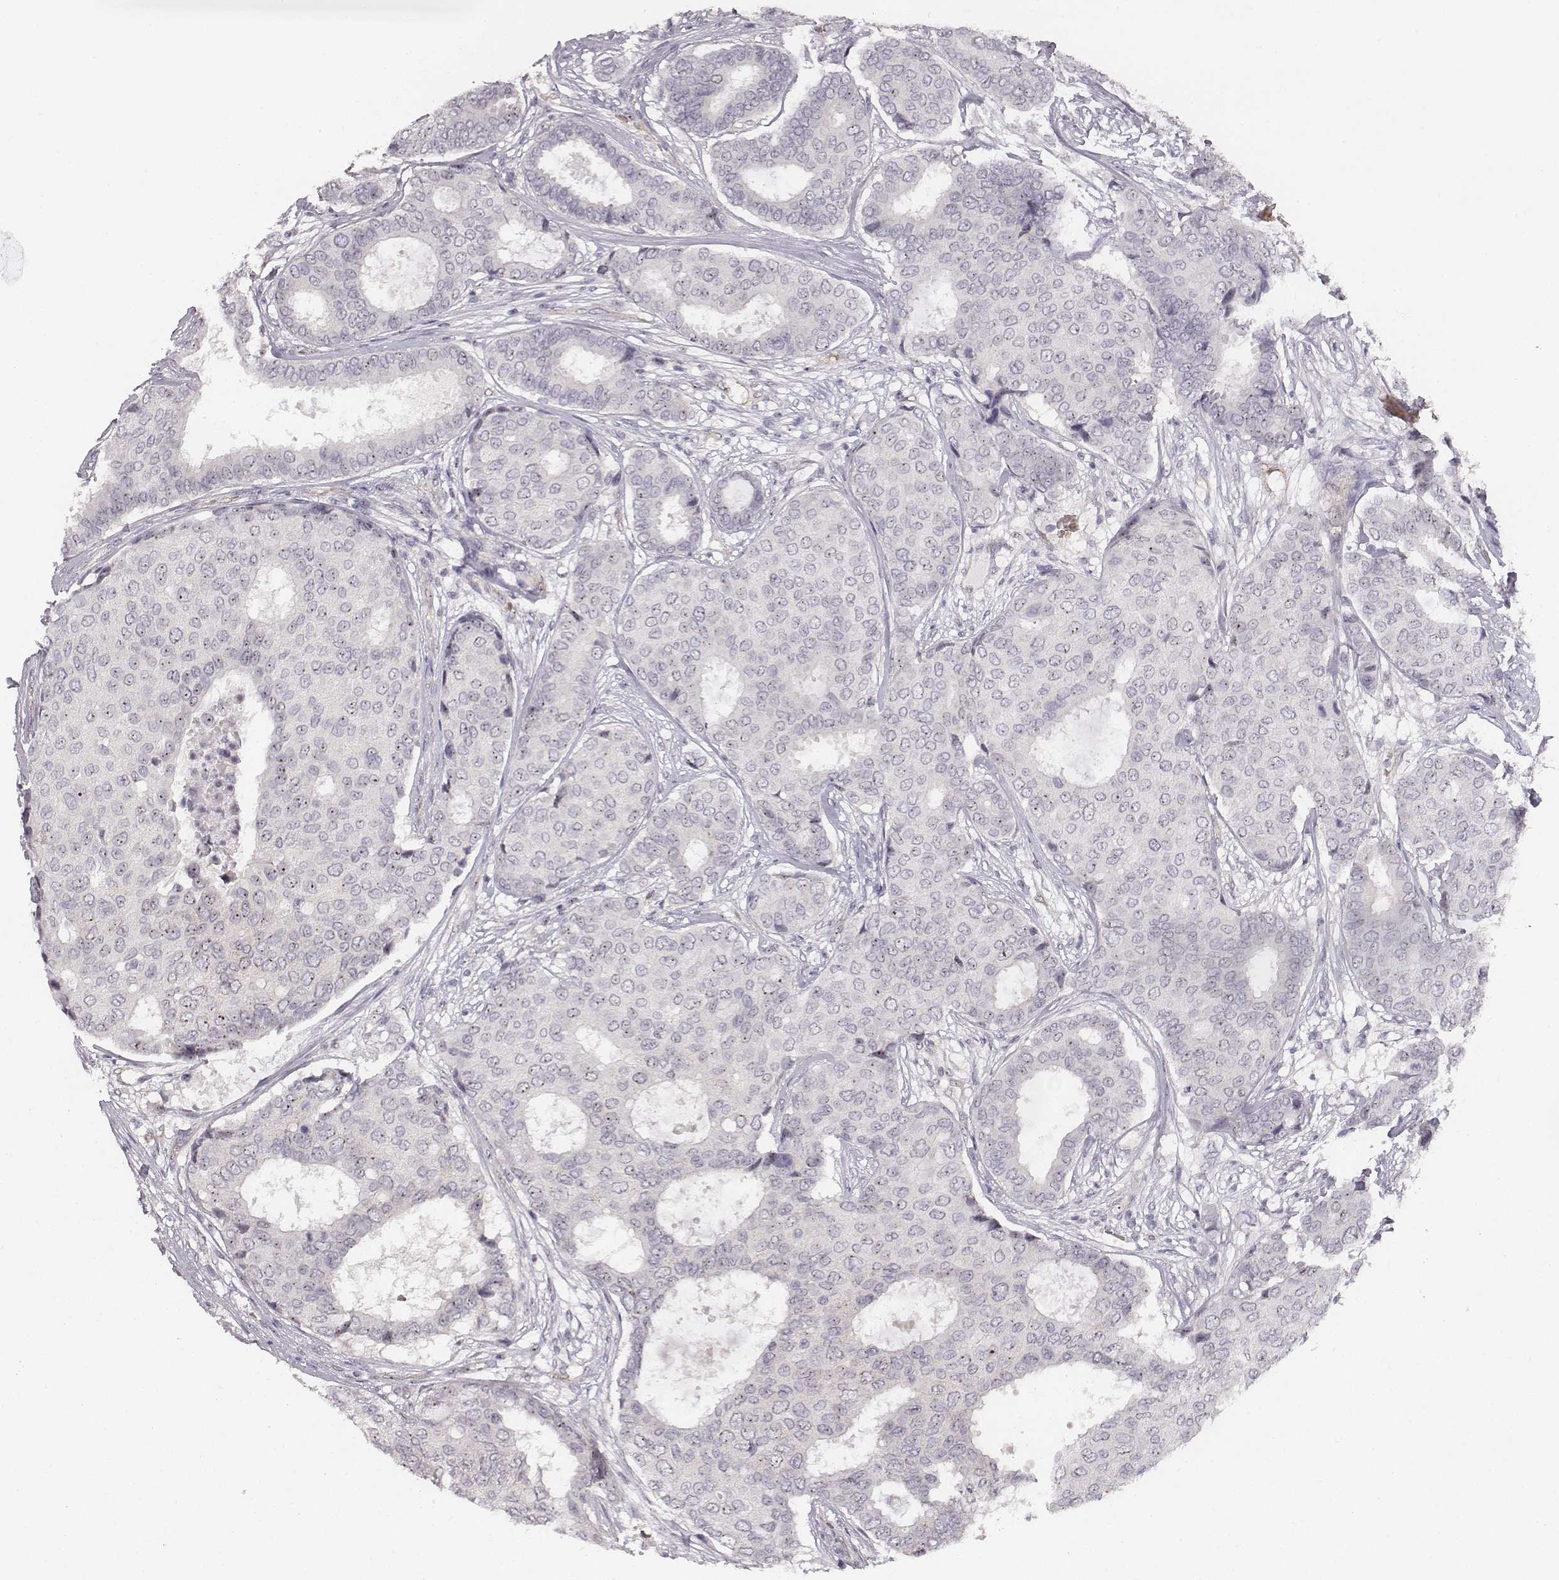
{"staining": {"intensity": "strong", "quantity": "<25%", "location": "nuclear"}, "tissue": "breast cancer", "cell_type": "Tumor cells", "image_type": "cancer", "snomed": [{"axis": "morphology", "description": "Duct carcinoma"}, {"axis": "topography", "description": "Breast"}], "caption": "Brown immunohistochemical staining in breast infiltrating ductal carcinoma reveals strong nuclear positivity in approximately <25% of tumor cells. (DAB (3,3'-diaminobenzidine) IHC, brown staining for protein, blue staining for nuclei).", "gene": "NIFK", "patient": {"sex": "female", "age": 75}}